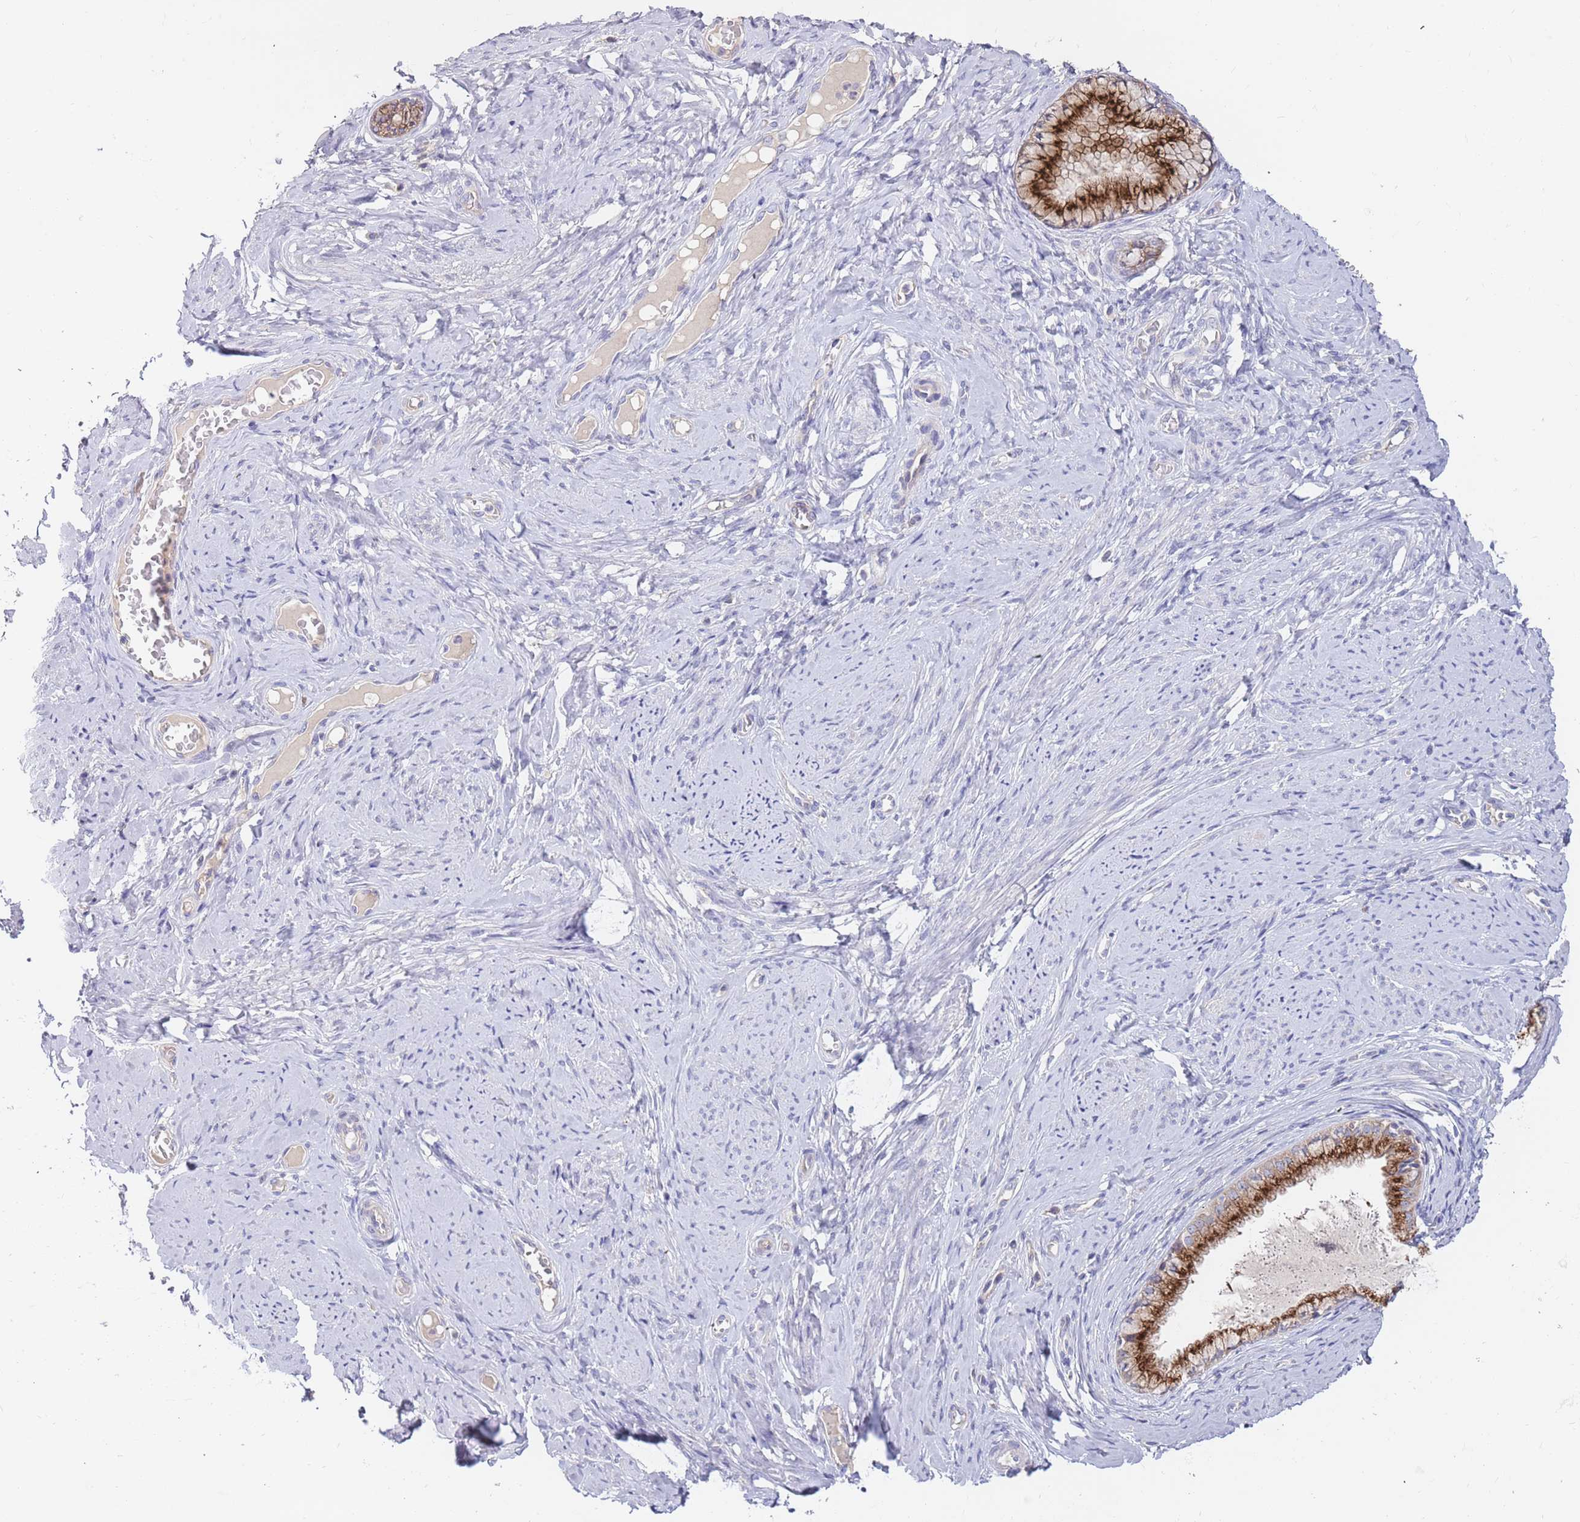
{"staining": {"intensity": "strong", "quantity": ">75%", "location": "cytoplasmic/membranous"}, "tissue": "cervix", "cell_type": "Glandular cells", "image_type": "normal", "snomed": [{"axis": "morphology", "description": "Normal tissue, NOS"}, {"axis": "topography", "description": "Cervix"}], "caption": "Cervix stained for a protein exhibits strong cytoplasmic/membranous positivity in glandular cells. The staining was performed using DAB to visualize the protein expression in brown, while the nuclei were stained in blue with hematoxylin (Magnification: 20x).", "gene": "BORCS5", "patient": {"sex": "female", "age": 42}}